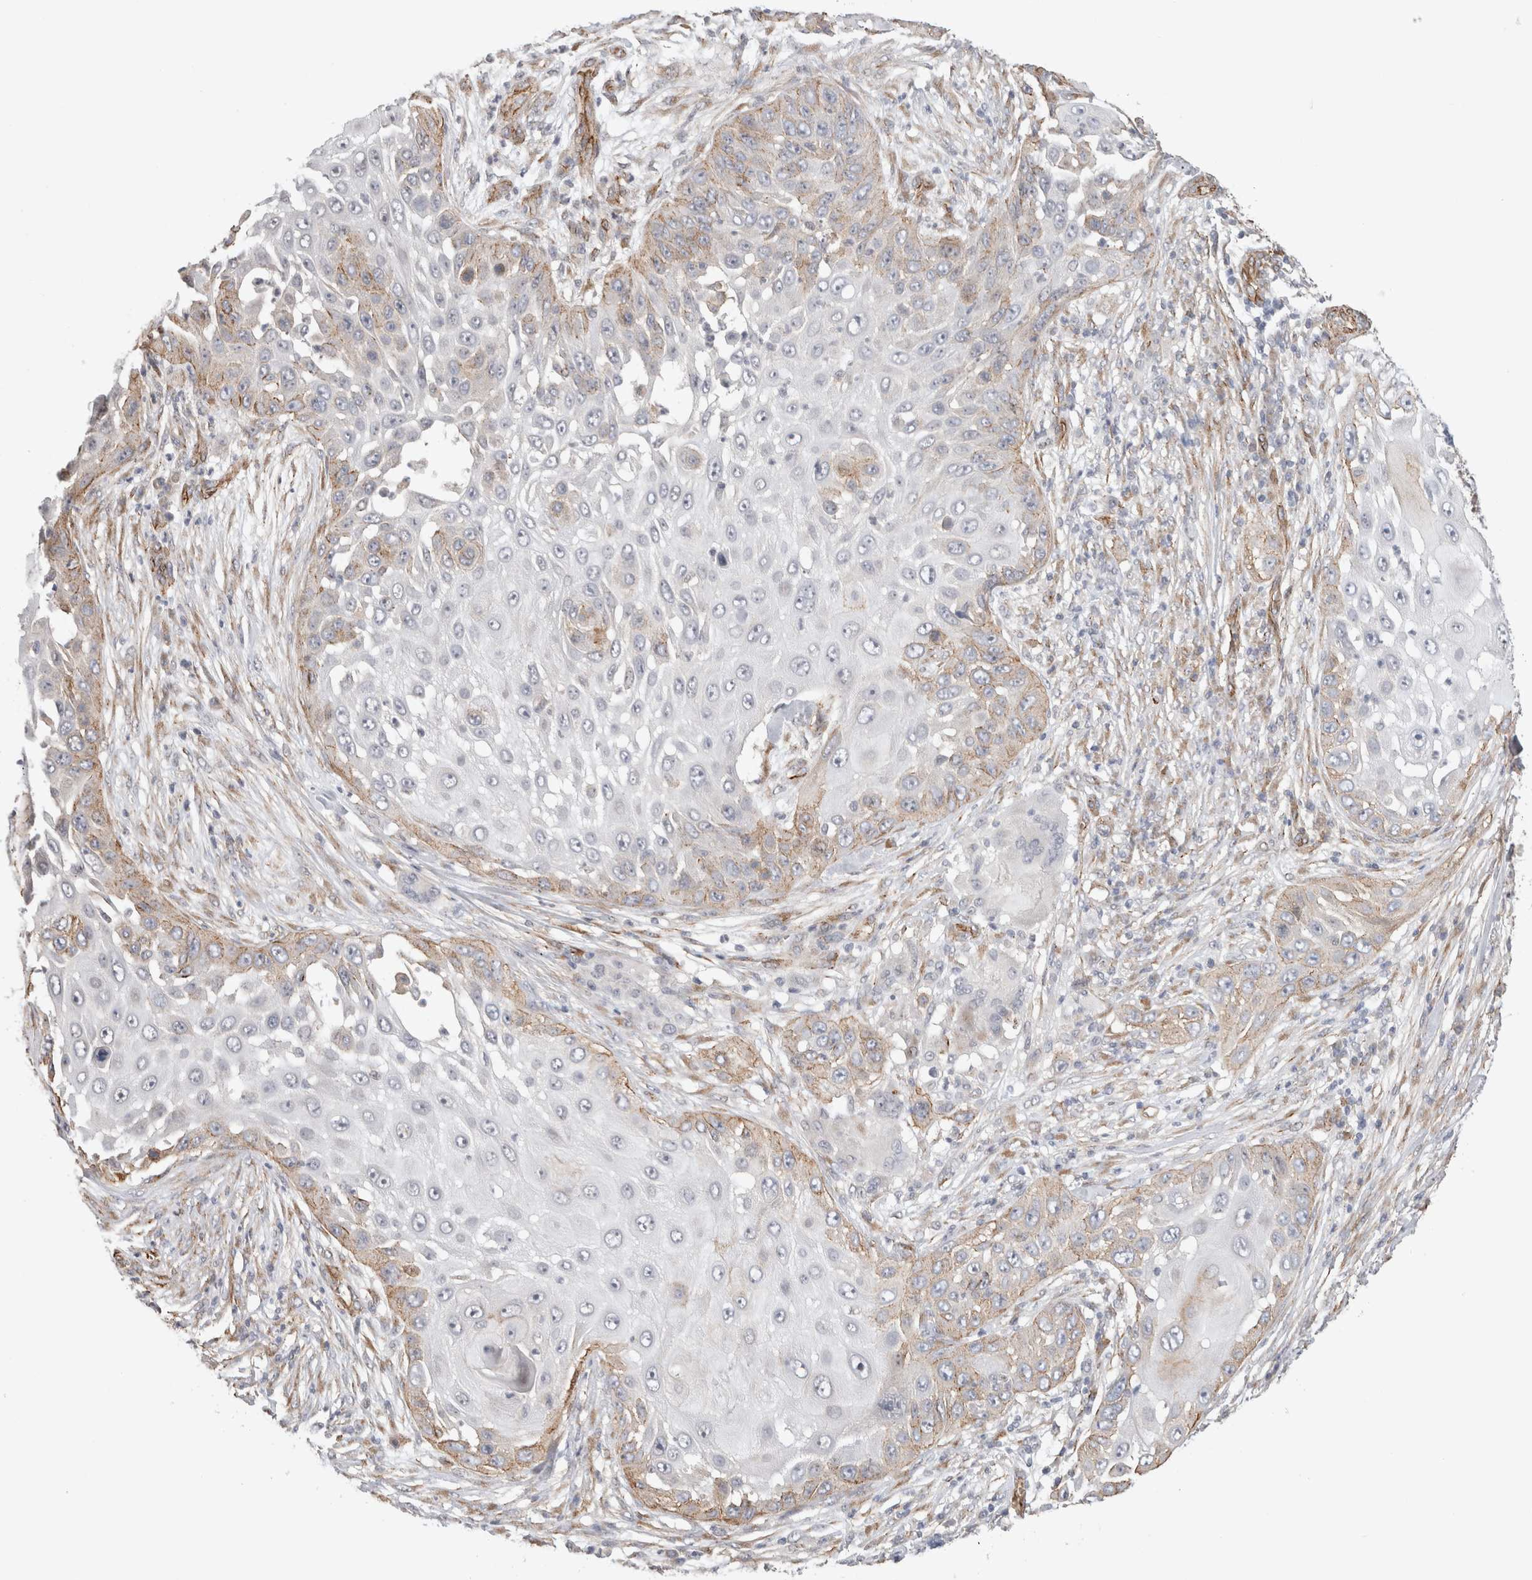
{"staining": {"intensity": "moderate", "quantity": "<25%", "location": "cytoplasmic/membranous"}, "tissue": "skin cancer", "cell_type": "Tumor cells", "image_type": "cancer", "snomed": [{"axis": "morphology", "description": "Squamous cell carcinoma, NOS"}, {"axis": "topography", "description": "Skin"}], "caption": "Protein expression analysis of human skin cancer (squamous cell carcinoma) reveals moderate cytoplasmic/membranous expression in about <25% of tumor cells. (Brightfield microscopy of DAB IHC at high magnification).", "gene": "CAAP1", "patient": {"sex": "female", "age": 44}}